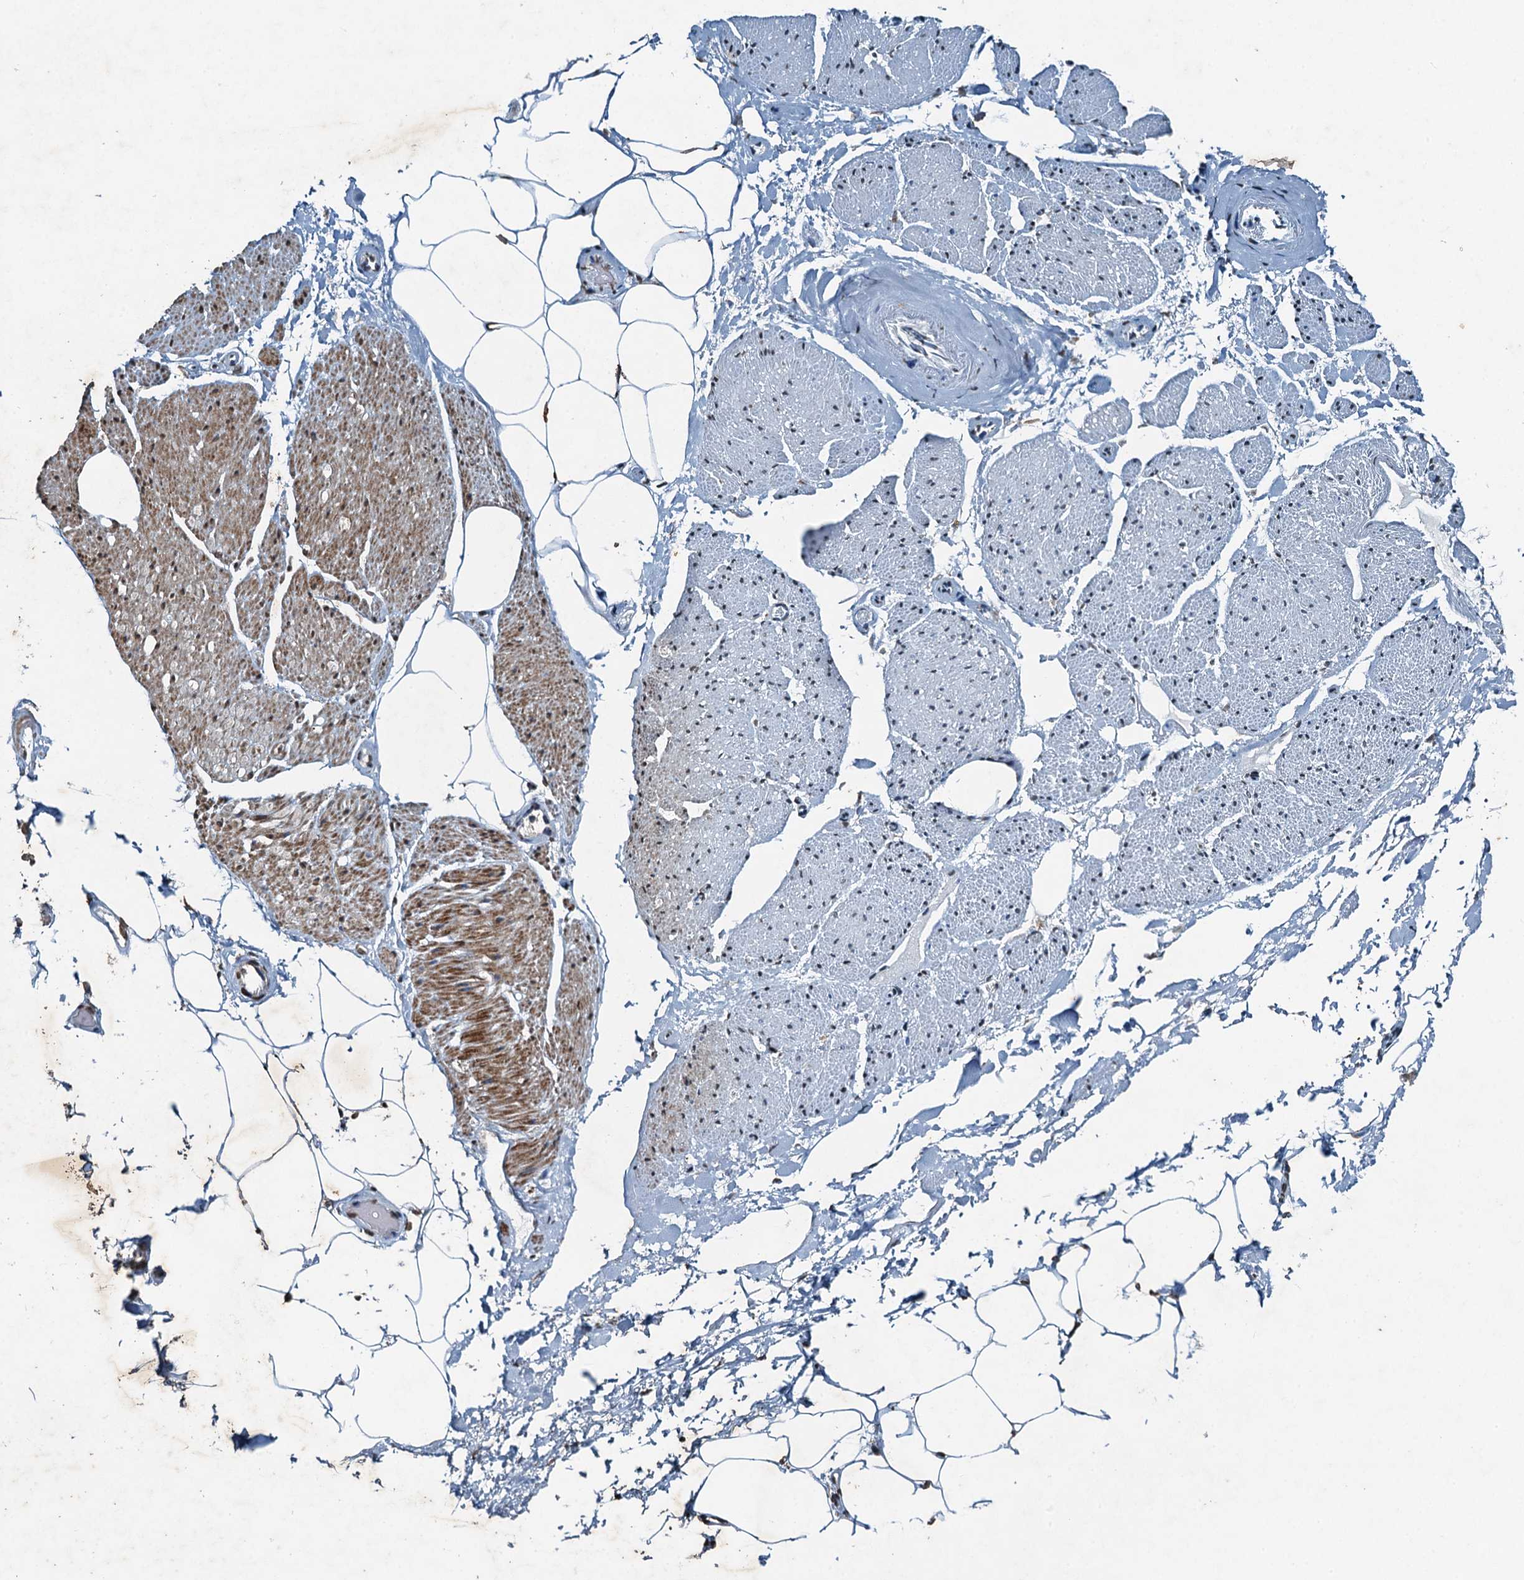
{"staining": {"intensity": "weak", "quantity": "<25%", "location": "cytoplasmic/membranous"}, "tissue": "adipose tissue", "cell_type": "Adipocytes", "image_type": "normal", "snomed": [{"axis": "morphology", "description": "Normal tissue, NOS"}, {"axis": "morphology", "description": "Adenocarcinoma, Low grade"}, {"axis": "topography", "description": "Prostate"}, {"axis": "topography", "description": "Peripheral nerve tissue"}], "caption": "Immunohistochemical staining of unremarkable adipose tissue reveals no significant staining in adipocytes.", "gene": "TCTN1", "patient": {"sex": "male", "age": 63}}